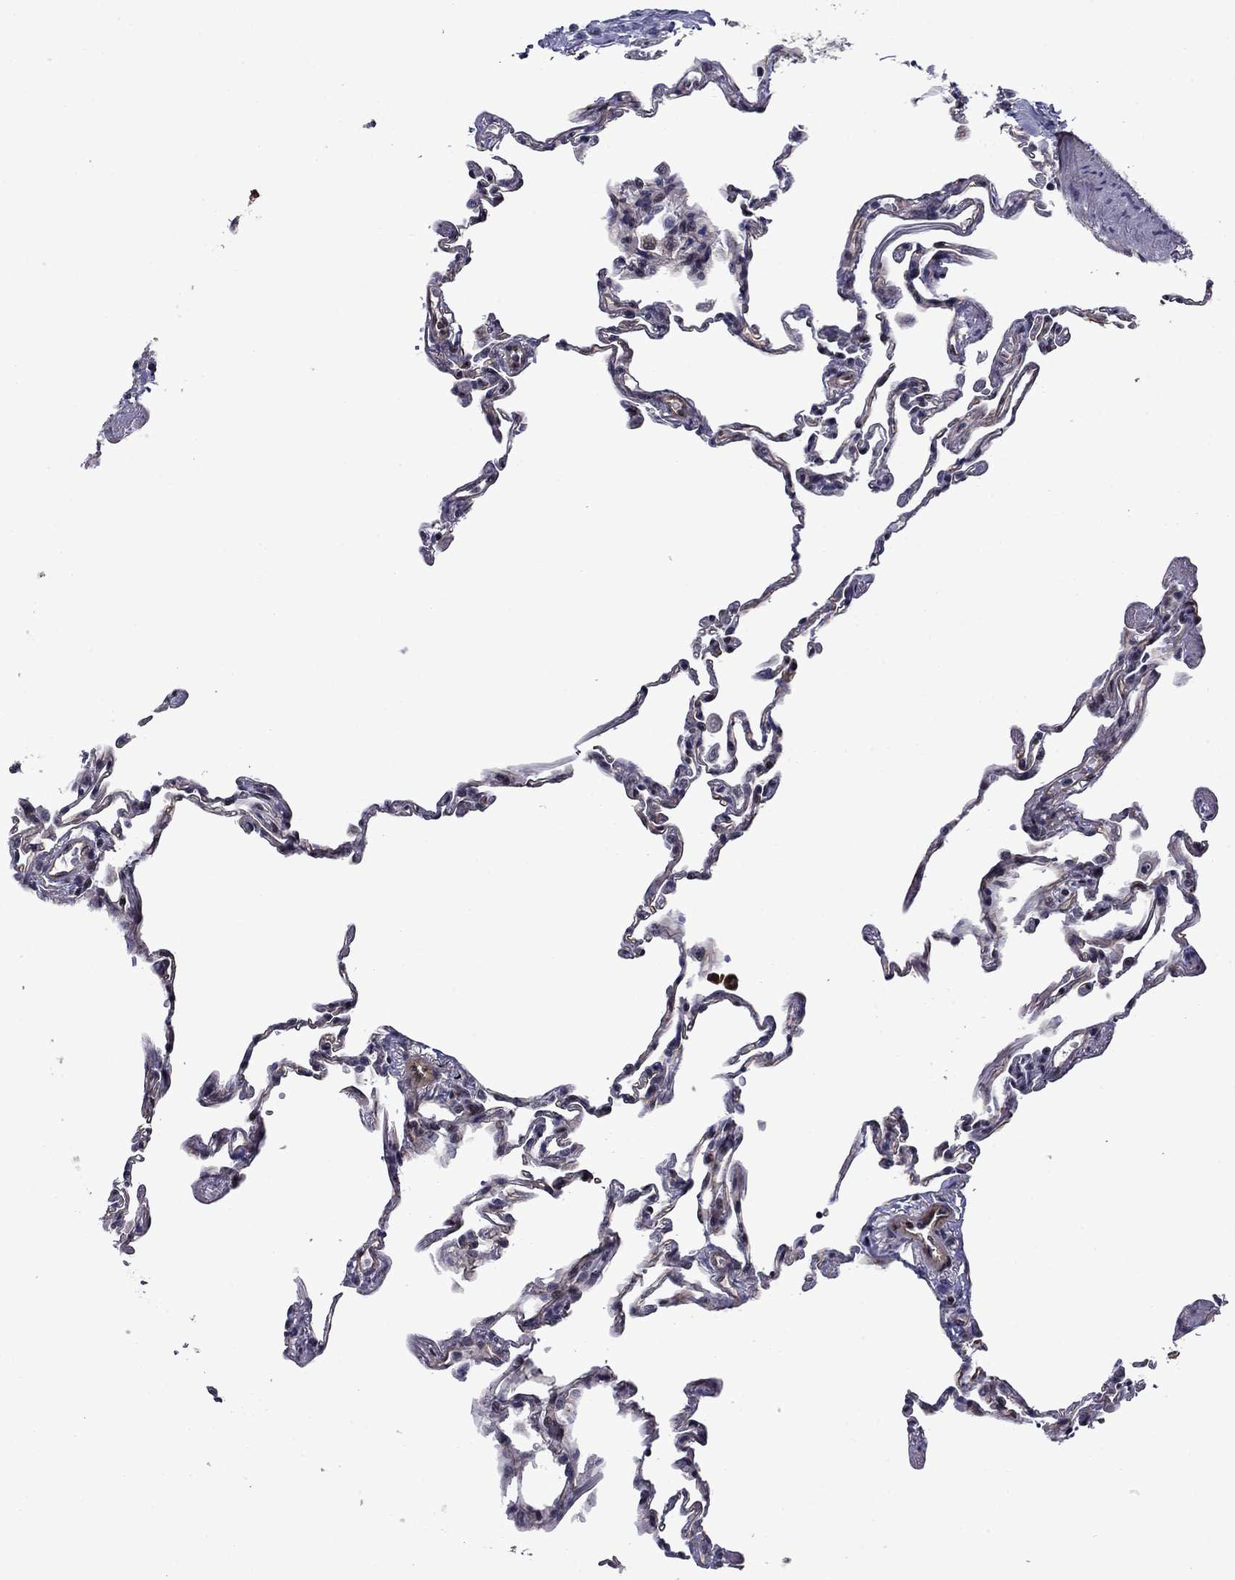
{"staining": {"intensity": "negative", "quantity": "none", "location": "none"}, "tissue": "lung", "cell_type": "Alveolar cells", "image_type": "normal", "snomed": [{"axis": "morphology", "description": "Normal tissue, NOS"}, {"axis": "topography", "description": "Lung"}], "caption": "High magnification brightfield microscopy of normal lung stained with DAB (brown) and counterstained with hematoxylin (blue): alveolar cells show no significant positivity.", "gene": "SURF2", "patient": {"sex": "female", "age": 57}}